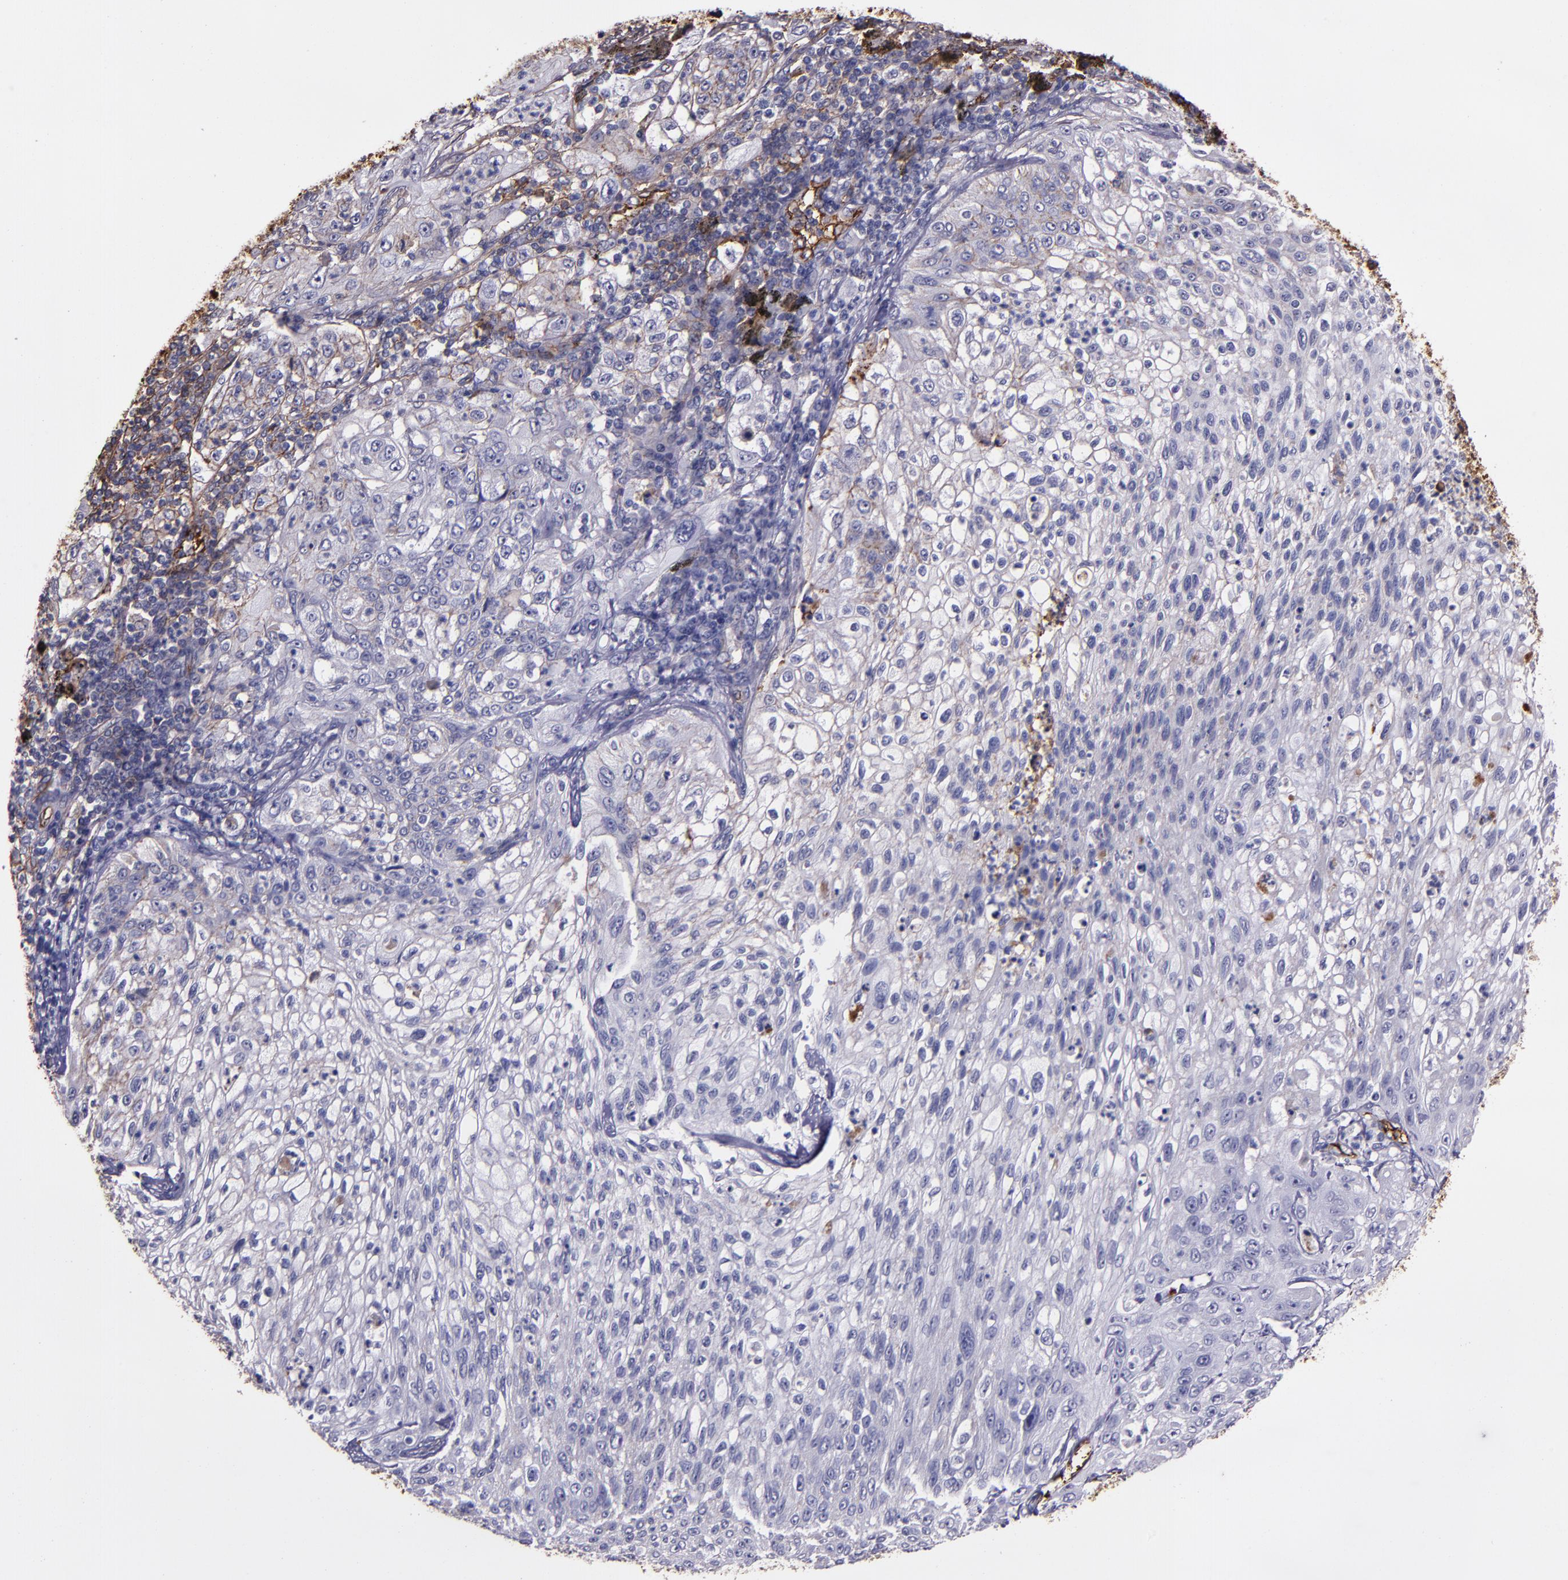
{"staining": {"intensity": "weak", "quantity": "<25%", "location": "cytoplasmic/membranous"}, "tissue": "lung cancer", "cell_type": "Tumor cells", "image_type": "cancer", "snomed": [{"axis": "morphology", "description": "Inflammation, NOS"}, {"axis": "morphology", "description": "Squamous cell carcinoma, NOS"}, {"axis": "topography", "description": "Lymph node"}, {"axis": "topography", "description": "Soft tissue"}, {"axis": "topography", "description": "Lung"}], "caption": "This image is of lung cancer (squamous cell carcinoma) stained with immunohistochemistry (IHC) to label a protein in brown with the nuclei are counter-stained blue. There is no staining in tumor cells.", "gene": "A2M", "patient": {"sex": "male", "age": 66}}